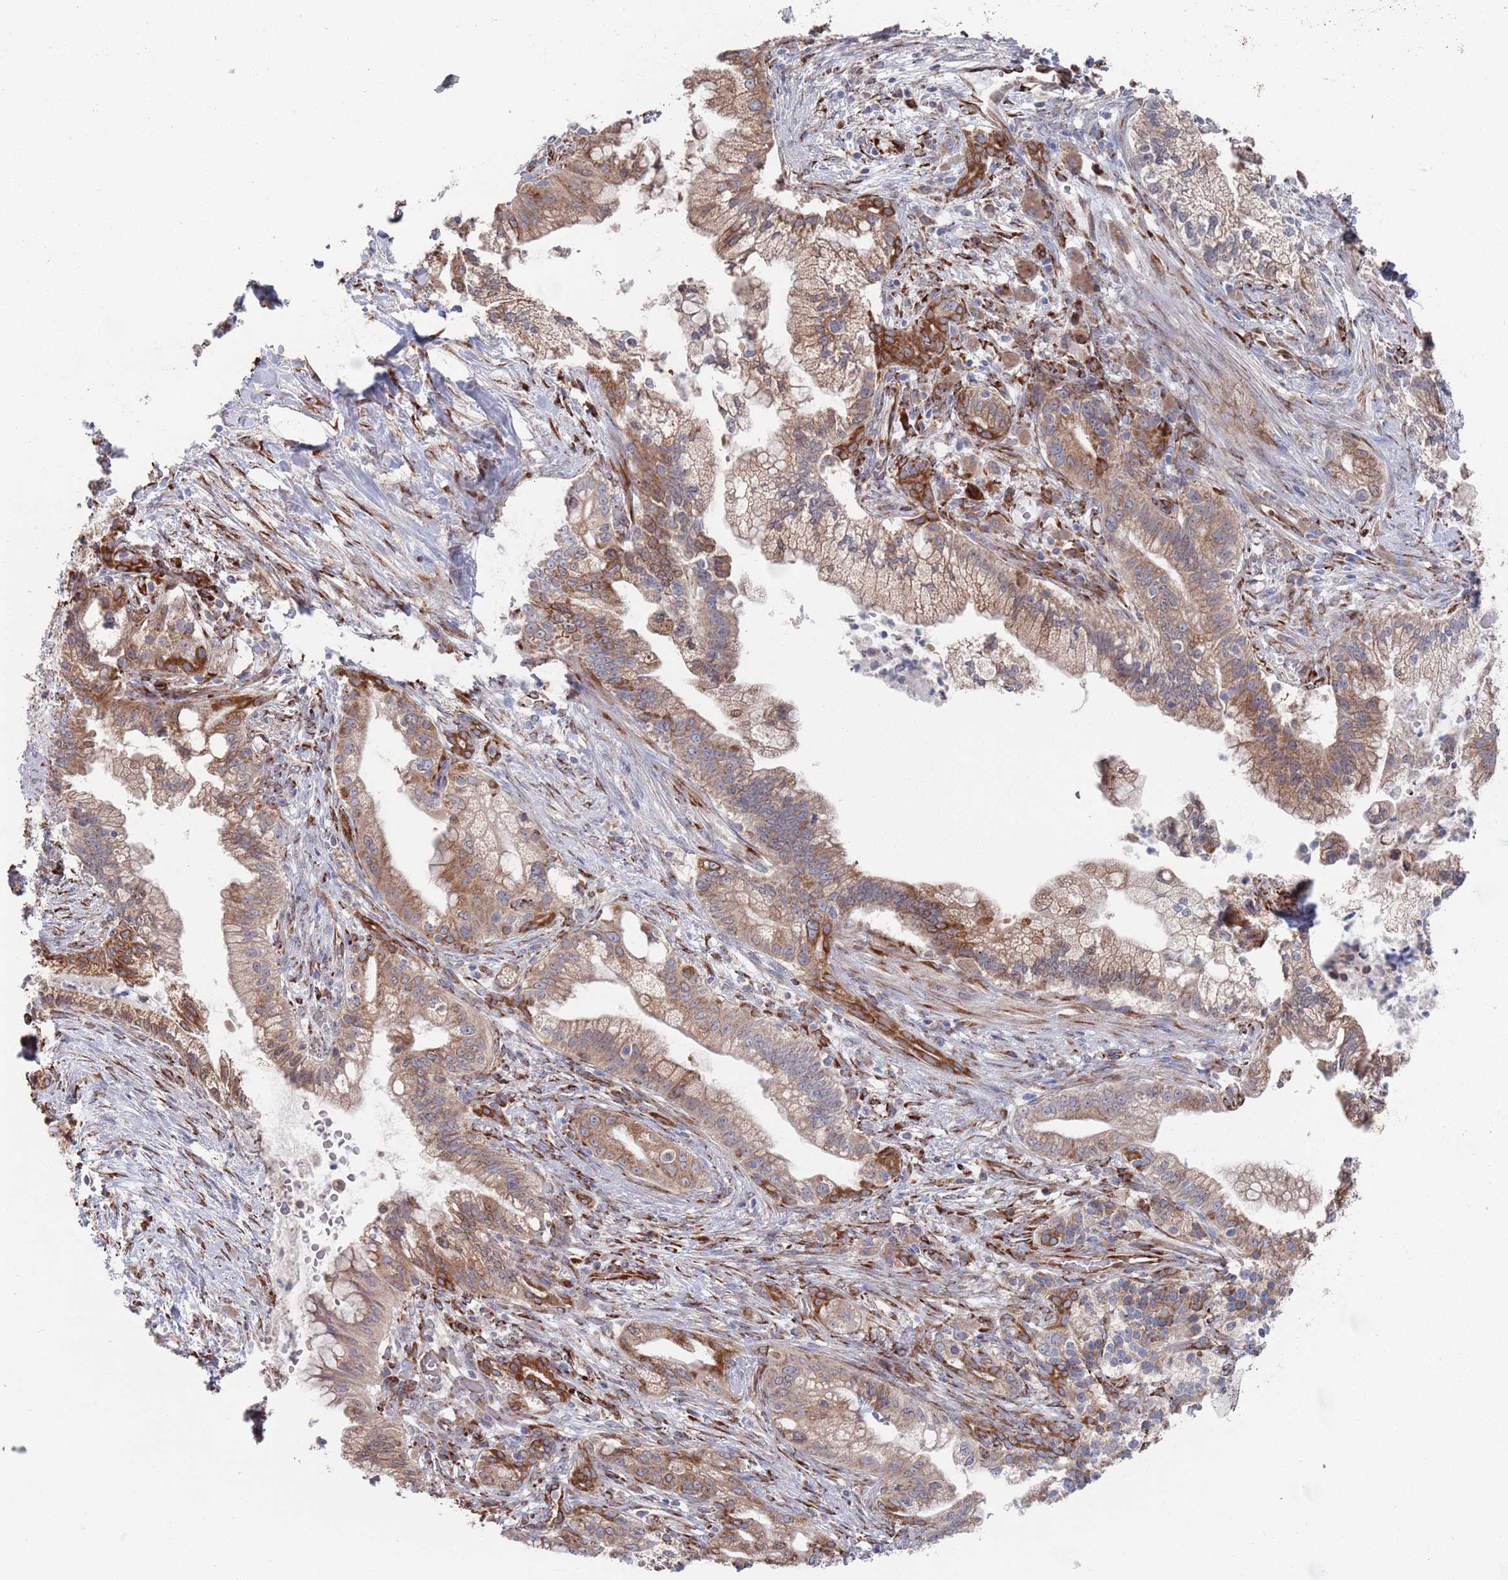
{"staining": {"intensity": "strong", "quantity": "25%-75%", "location": "cytoplasmic/membranous"}, "tissue": "pancreatic cancer", "cell_type": "Tumor cells", "image_type": "cancer", "snomed": [{"axis": "morphology", "description": "Adenocarcinoma, NOS"}, {"axis": "topography", "description": "Pancreas"}], "caption": "An image showing strong cytoplasmic/membranous positivity in about 25%-75% of tumor cells in adenocarcinoma (pancreatic), as visualized by brown immunohistochemical staining.", "gene": "CCDC106", "patient": {"sex": "male", "age": 44}}